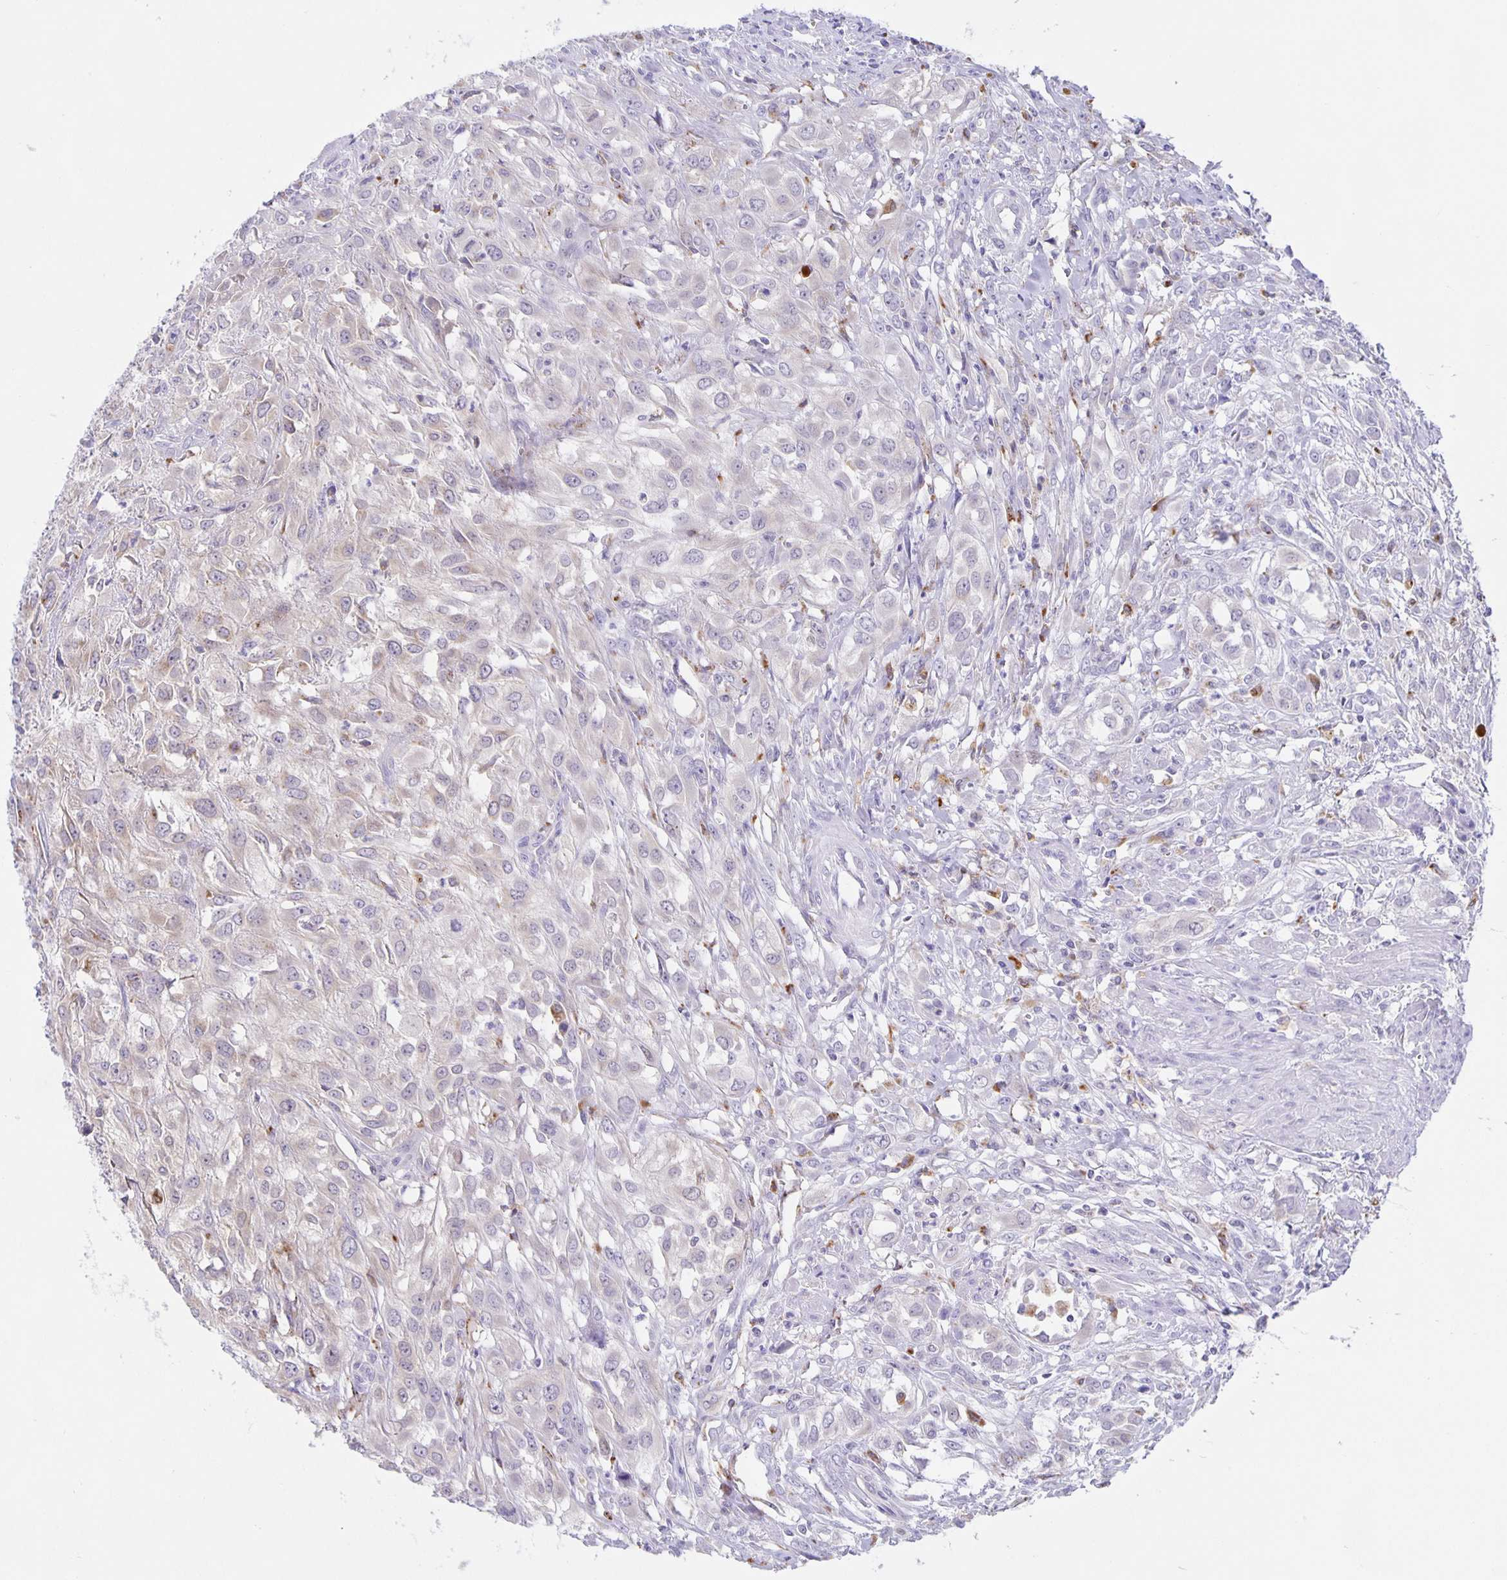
{"staining": {"intensity": "weak", "quantity": "<25%", "location": "cytoplasmic/membranous"}, "tissue": "urothelial cancer", "cell_type": "Tumor cells", "image_type": "cancer", "snomed": [{"axis": "morphology", "description": "Urothelial carcinoma, High grade"}, {"axis": "topography", "description": "Urinary bladder"}], "caption": "Micrograph shows no significant protein expression in tumor cells of high-grade urothelial carcinoma.", "gene": "LIPA", "patient": {"sex": "male", "age": 67}}